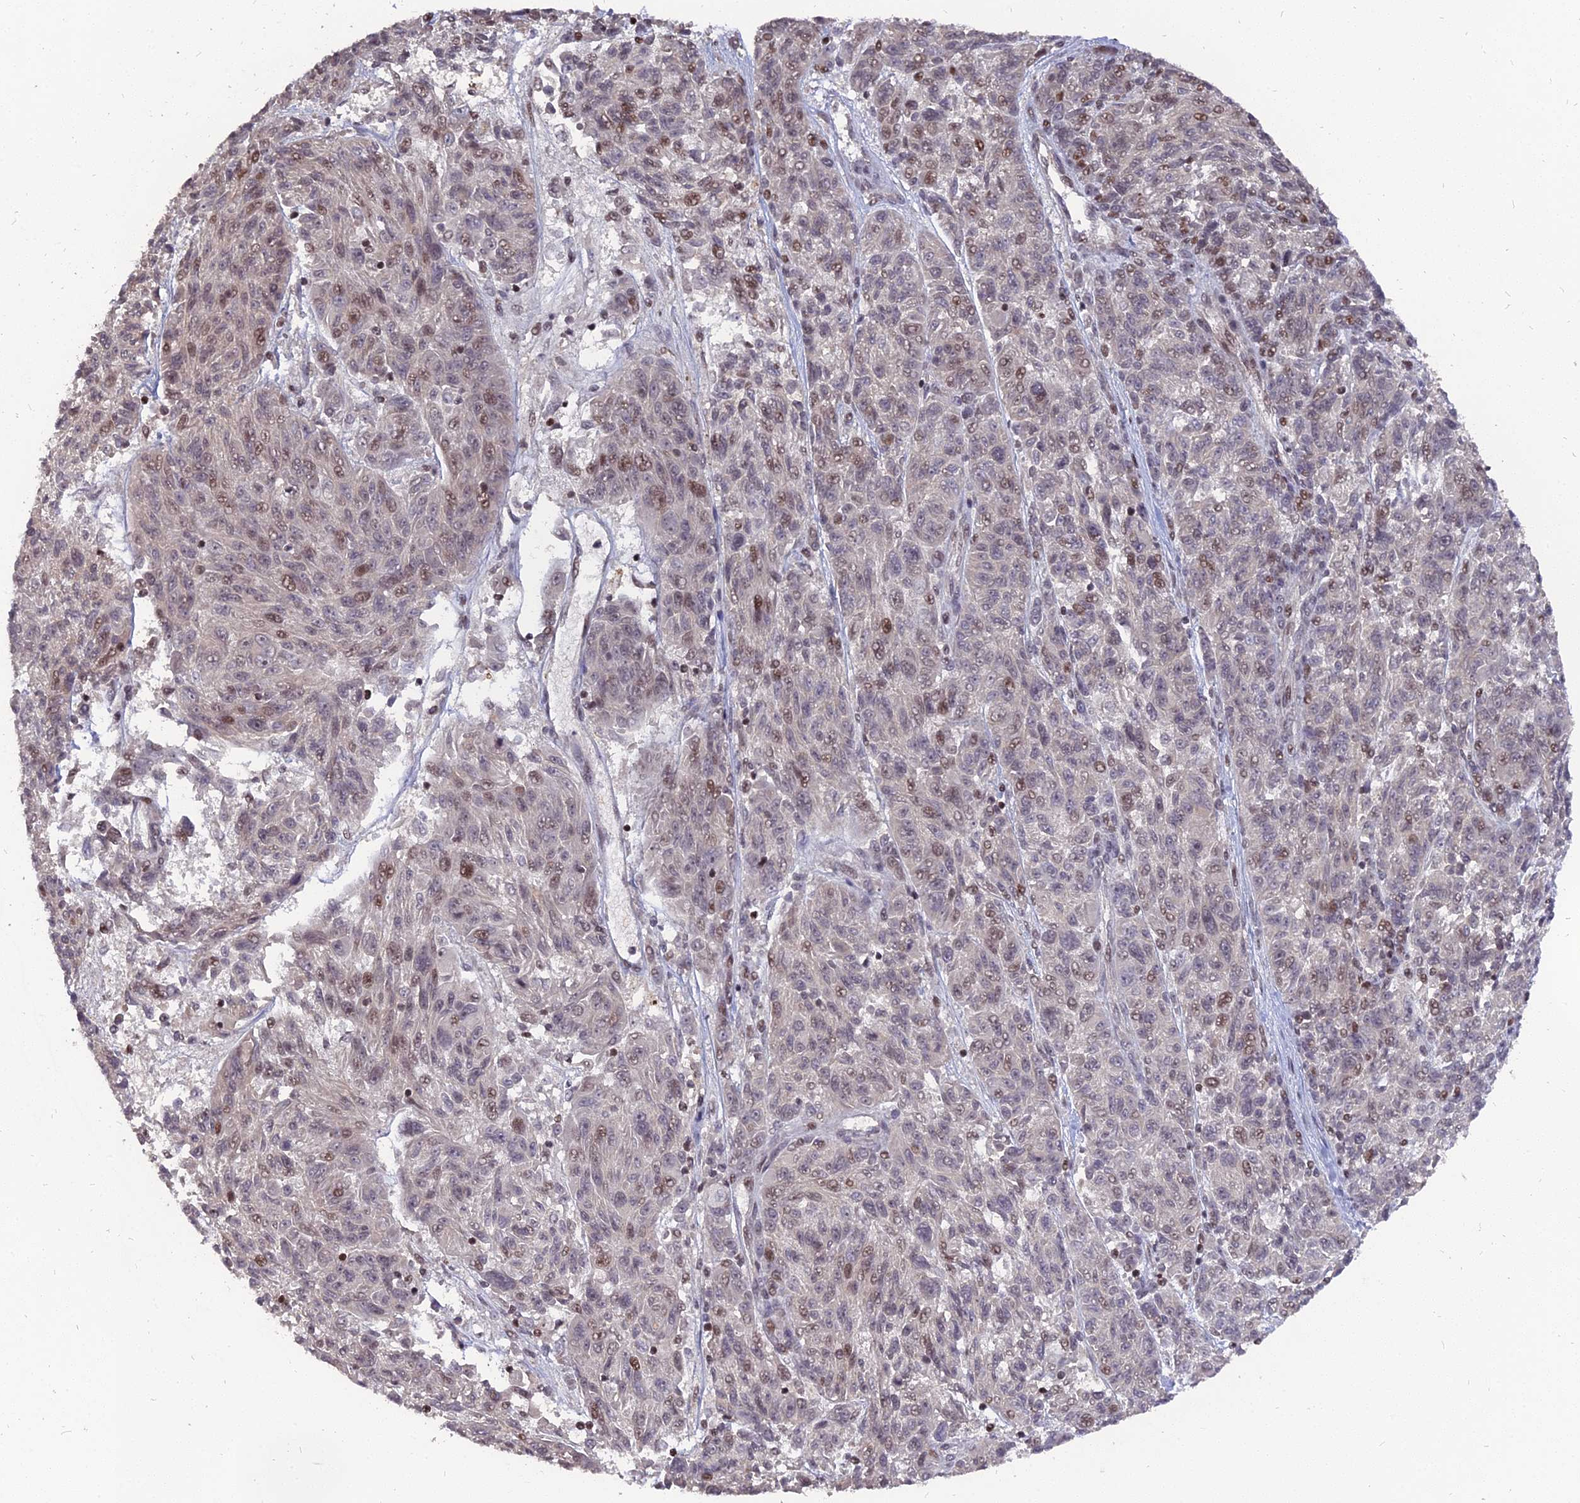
{"staining": {"intensity": "moderate", "quantity": "<25%", "location": "nuclear"}, "tissue": "melanoma", "cell_type": "Tumor cells", "image_type": "cancer", "snomed": [{"axis": "morphology", "description": "Malignant melanoma, NOS"}, {"axis": "topography", "description": "Skin"}], "caption": "Protein staining of malignant melanoma tissue reveals moderate nuclear staining in about <25% of tumor cells.", "gene": "NR1H3", "patient": {"sex": "male", "age": 53}}